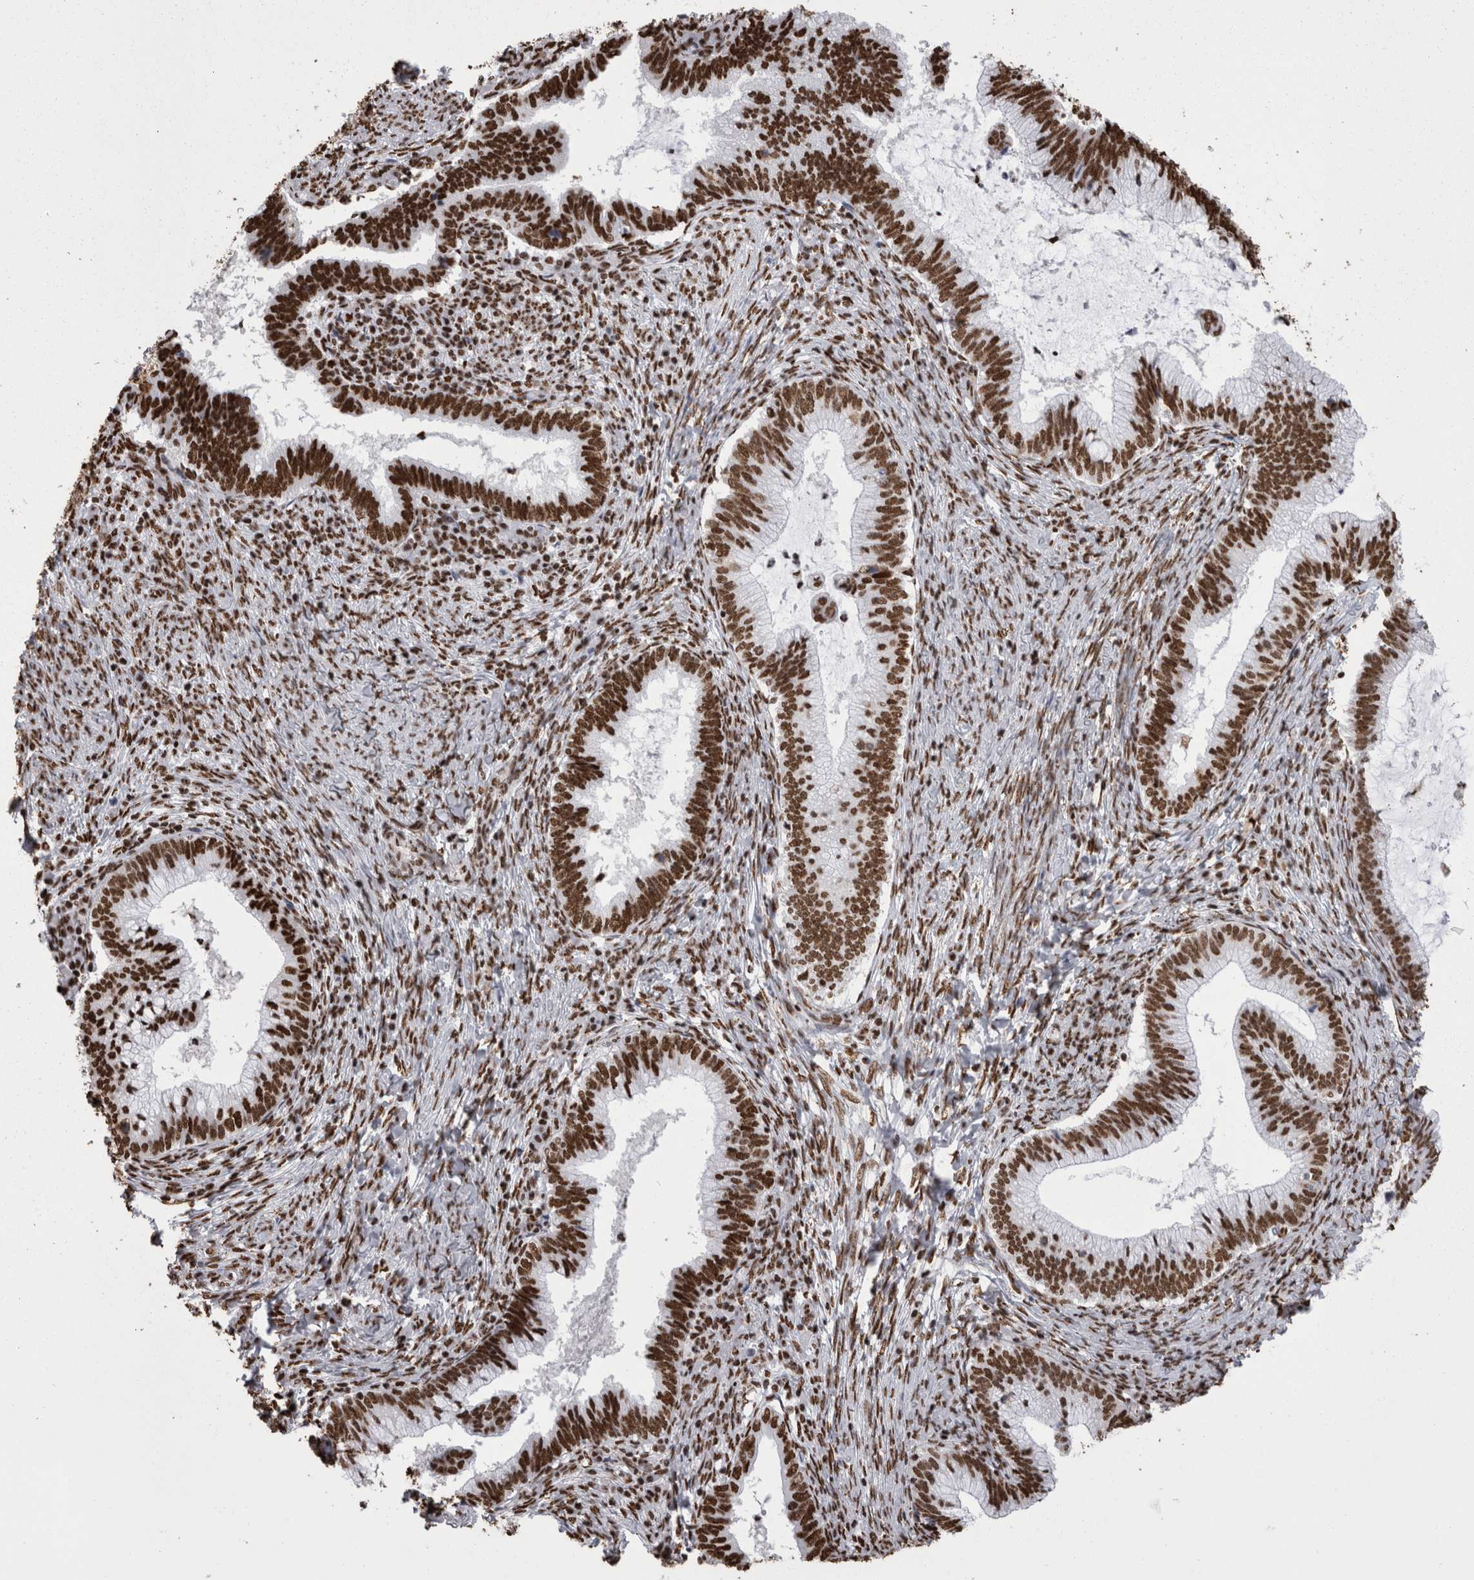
{"staining": {"intensity": "strong", "quantity": ">75%", "location": "nuclear"}, "tissue": "cervical cancer", "cell_type": "Tumor cells", "image_type": "cancer", "snomed": [{"axis": "morphology", "description": "Adenocarcinoma, NOS"}, {"axis": "topography", "description": "Cervix"}], "caption": "An image showing strong nuclear positivity in approximately >75% of tumor cells in cervical cancer, as visualized by brown immunohistochemical staining.", "gene": "HNRNPM", "patient": {"sex": "female", "age": 36}}